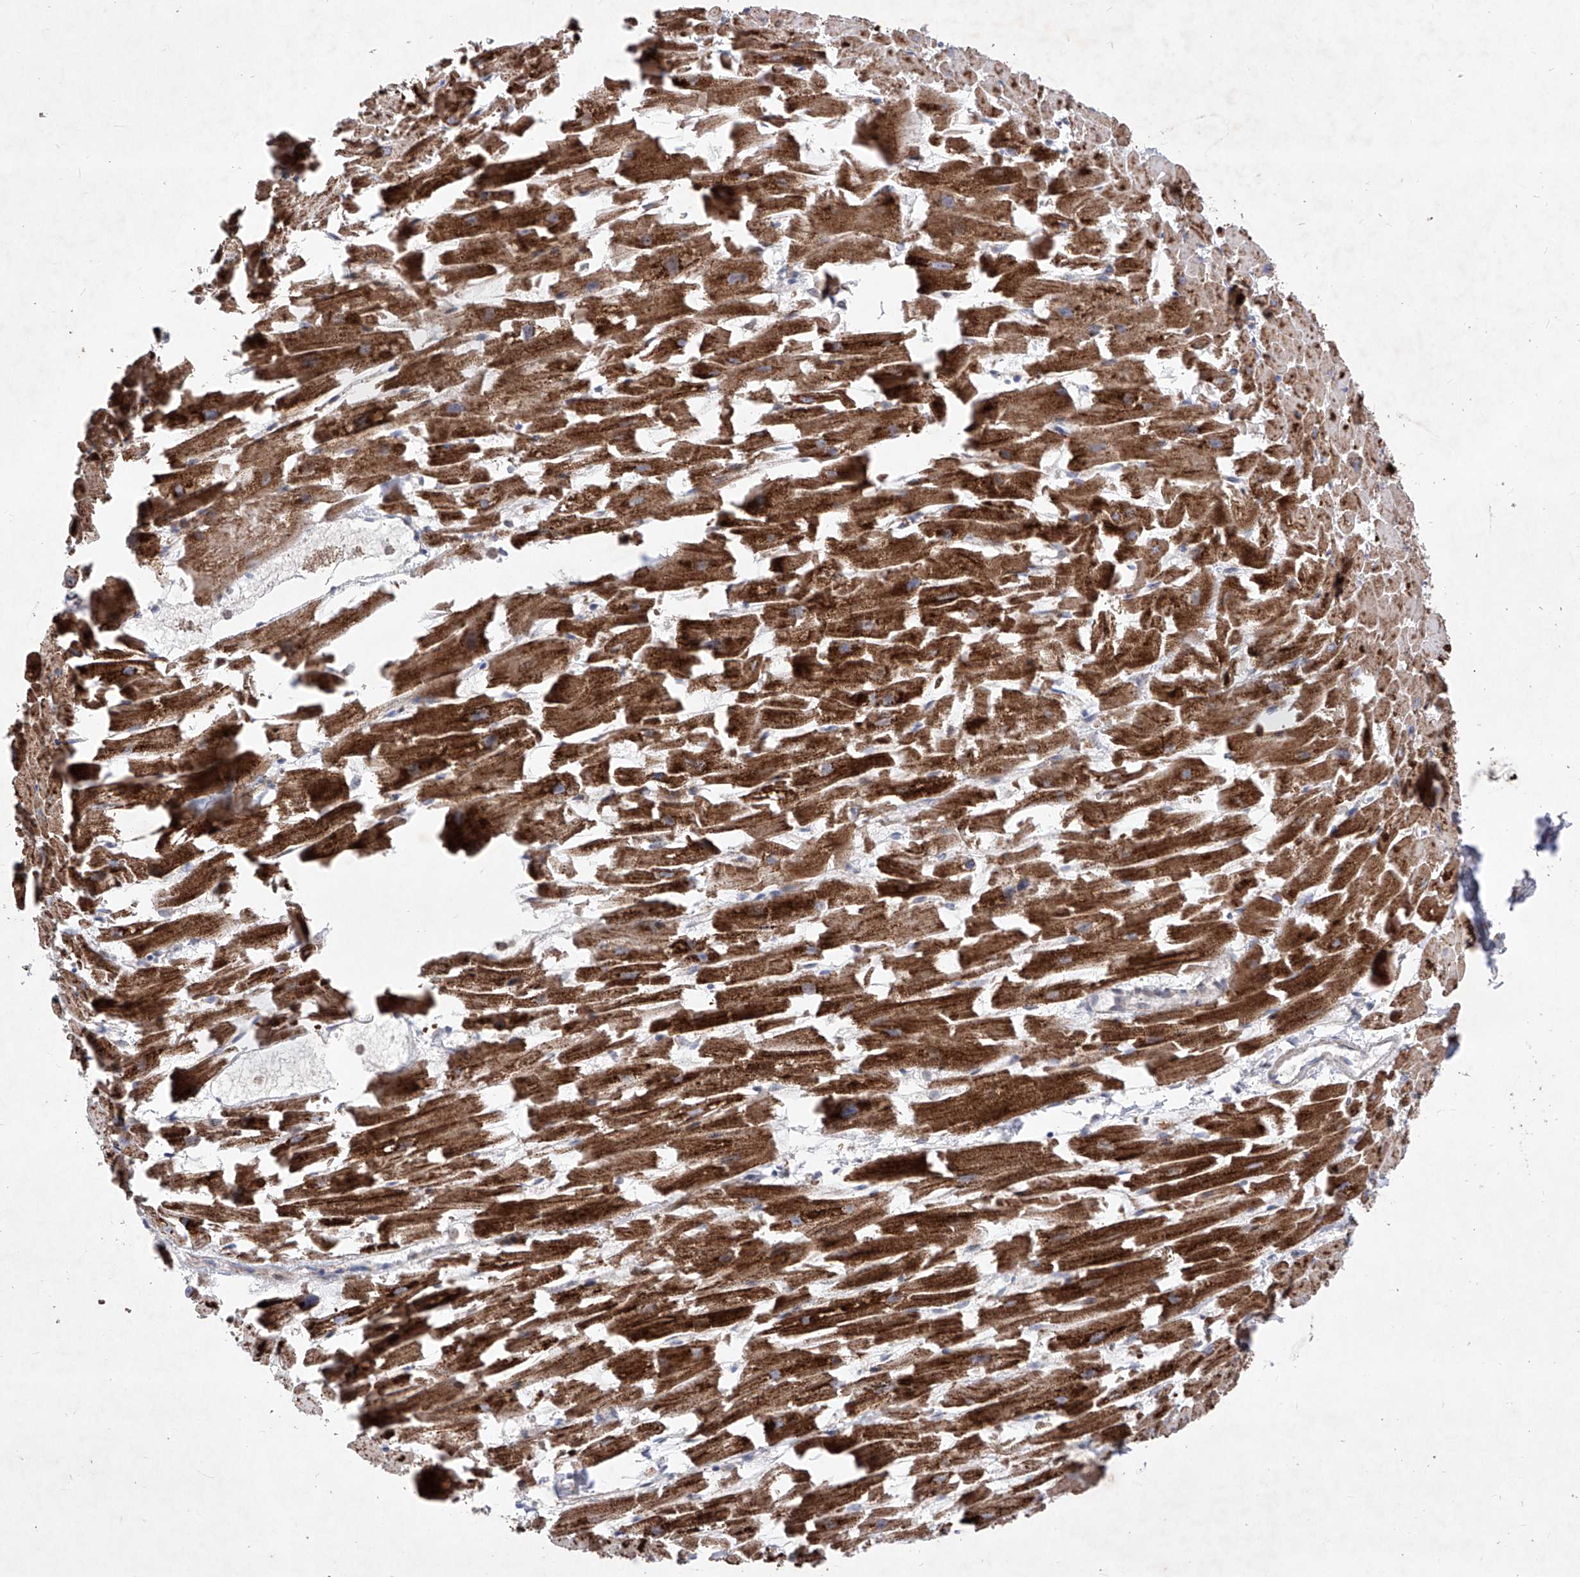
{"staining": {"intensity": "strong", "quantity": ">75%", "location": "cytoplasmic/membranous"}, "tissue": "heart muscle", "cell_type": "Cardiomyocytes", "image_type": "normal", "snomed": [{"axis": "morphology", "description": "Normal tissue, NOS"}, {"axis": "topography", "description": "Heart"}], "caption": "IHC staining of benign heart muscle, which shows high levels of strong cytoplasmic/membranous positivity in approximately >75% of cardiomyocytes indicating strong cytoplasmic/membranous protein expression. The staining was performed using DAB (brown) for protein detection and nuclei were counterstained in hematoxylin (blue).", "gene": "SEMA6A", "patient": {"sex": "female", "age": 64}}